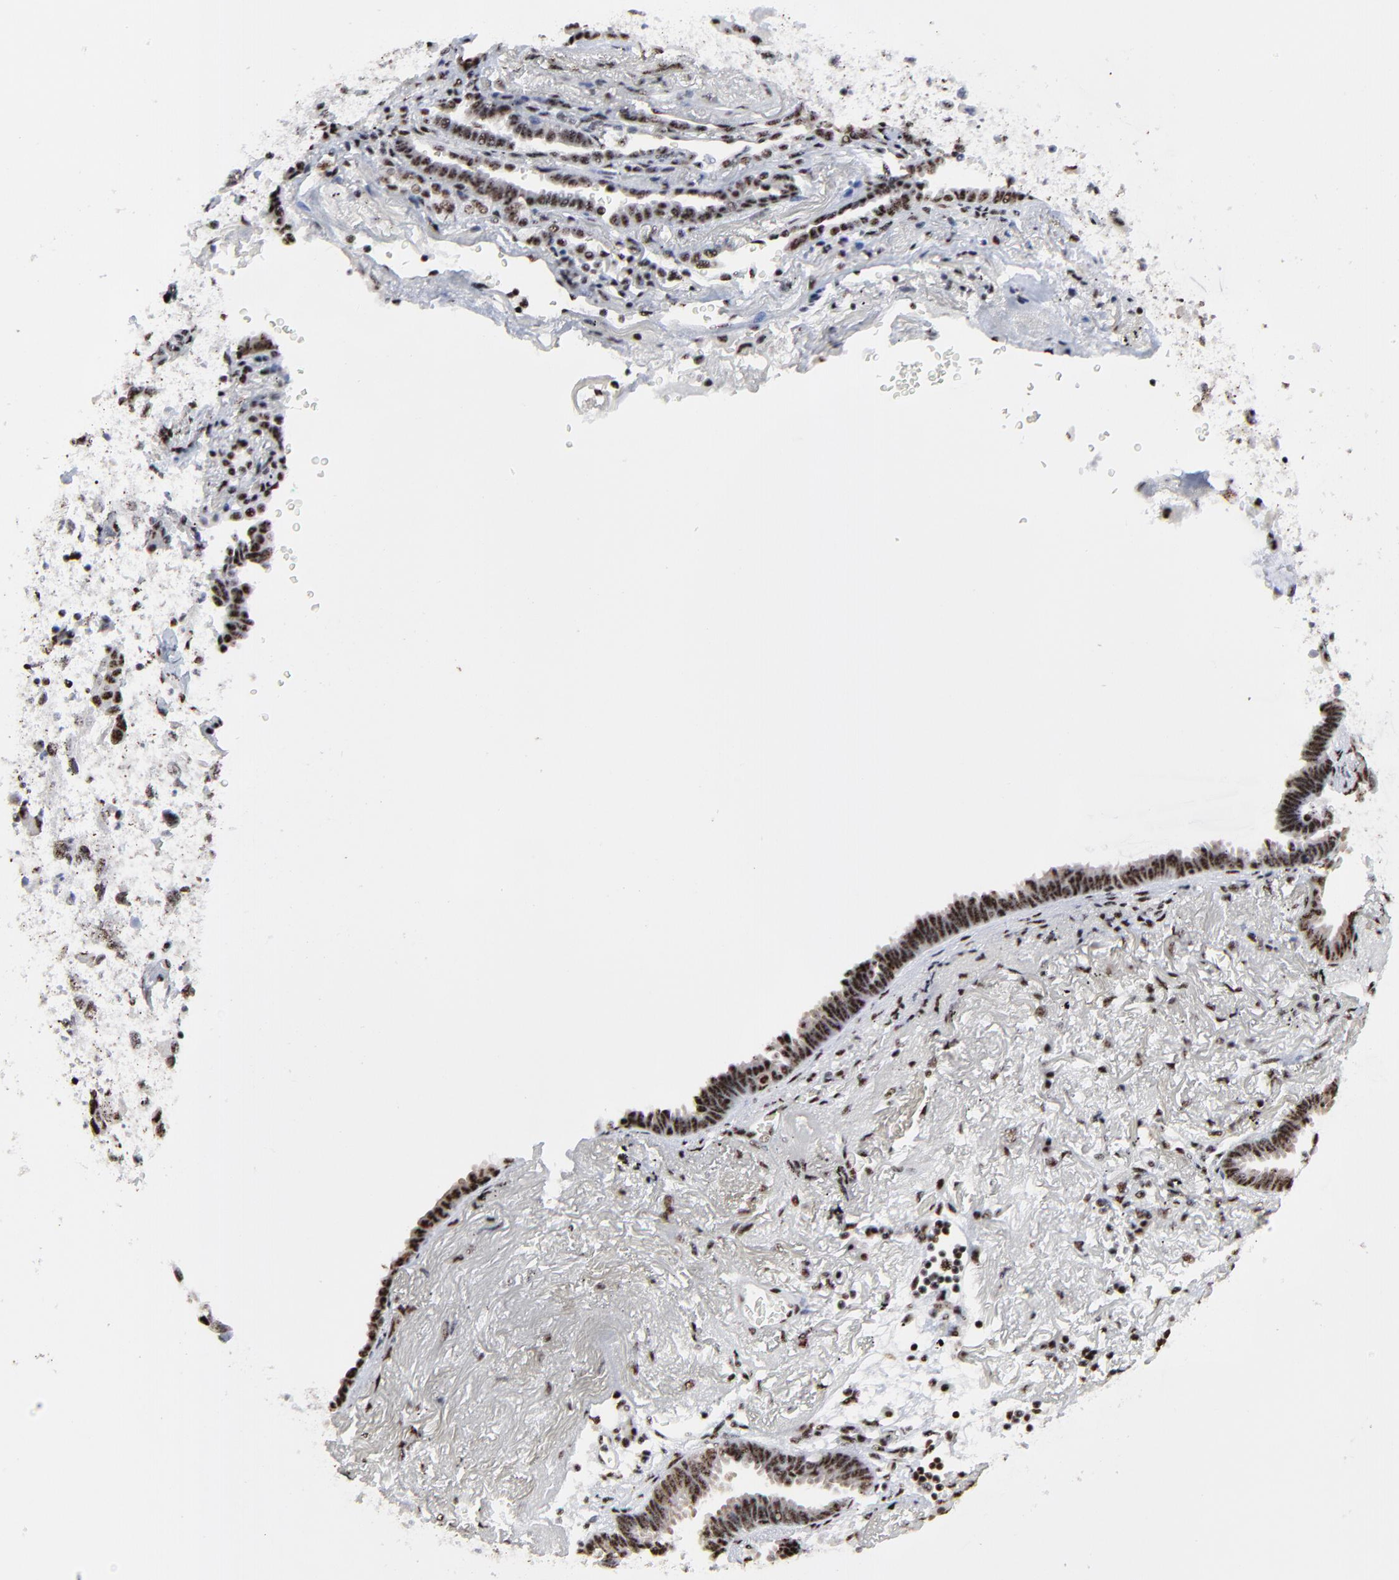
{"staining": {"intensity": "weak", "quantity": ">75%", "location": "nuclear"}, "tissue": "lung cancer", "cell_type": "Tumor cells", "image_type": "cancer", "snomed": [{"axis": "morphology", "description": "Adenocarcinoma, NOS"}, {"axis": "topography", "description": "Lung"}], "caption": "Lung cancer tissue exhibits weak nuclear expression in about >75% of tumor cells (DAB (3,3'-diaminobenzidine) = brown stain, brightfield microscopy at high magnification).", "gene": "MBD4", "patient": {"sex": "female", "age": 64}}